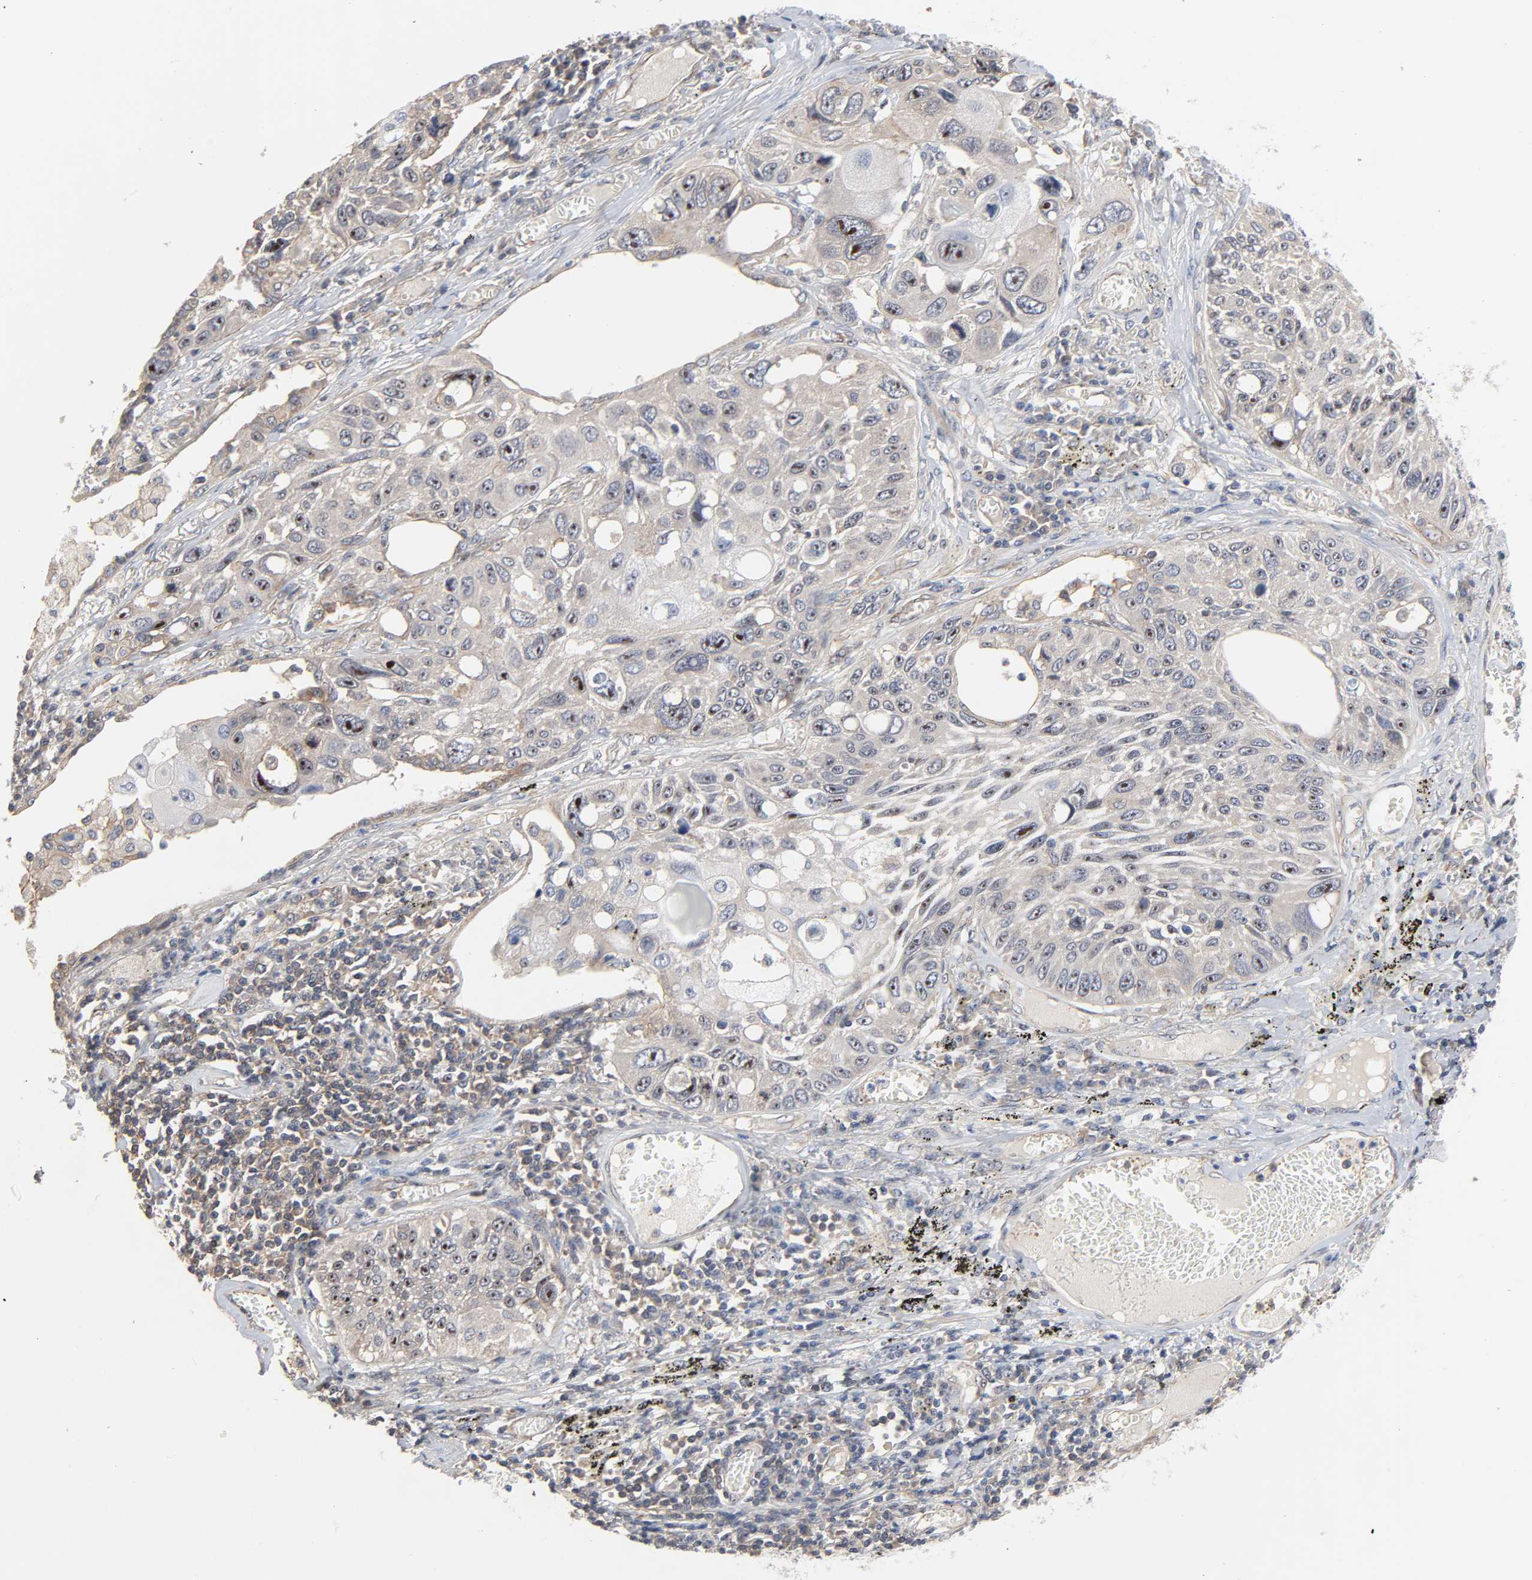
{"staining": {"intensity": "weak", "quantity": "25%-75%", "location": "cytoplasmic/membranous,nuclear"}, "tissue": "lung cancer", "cell_type": "Tumor cells", "image_type": "cancer", "snomed": [{"axis": "morphology", "description": "Squamous cell carcinoma, NOS"}, {"axis": "topography", "description": "Lung"}], "caption": "DAB (3,3'-diaminobenzidine) immunohistochemical staining of lung cancer reveals weak cytoplasmic/membranous and nuclear protein positivity in about 25%-75% of tumor cells.", "gene": "DDX10", "patient": {"sex": "male", "age": 71}}